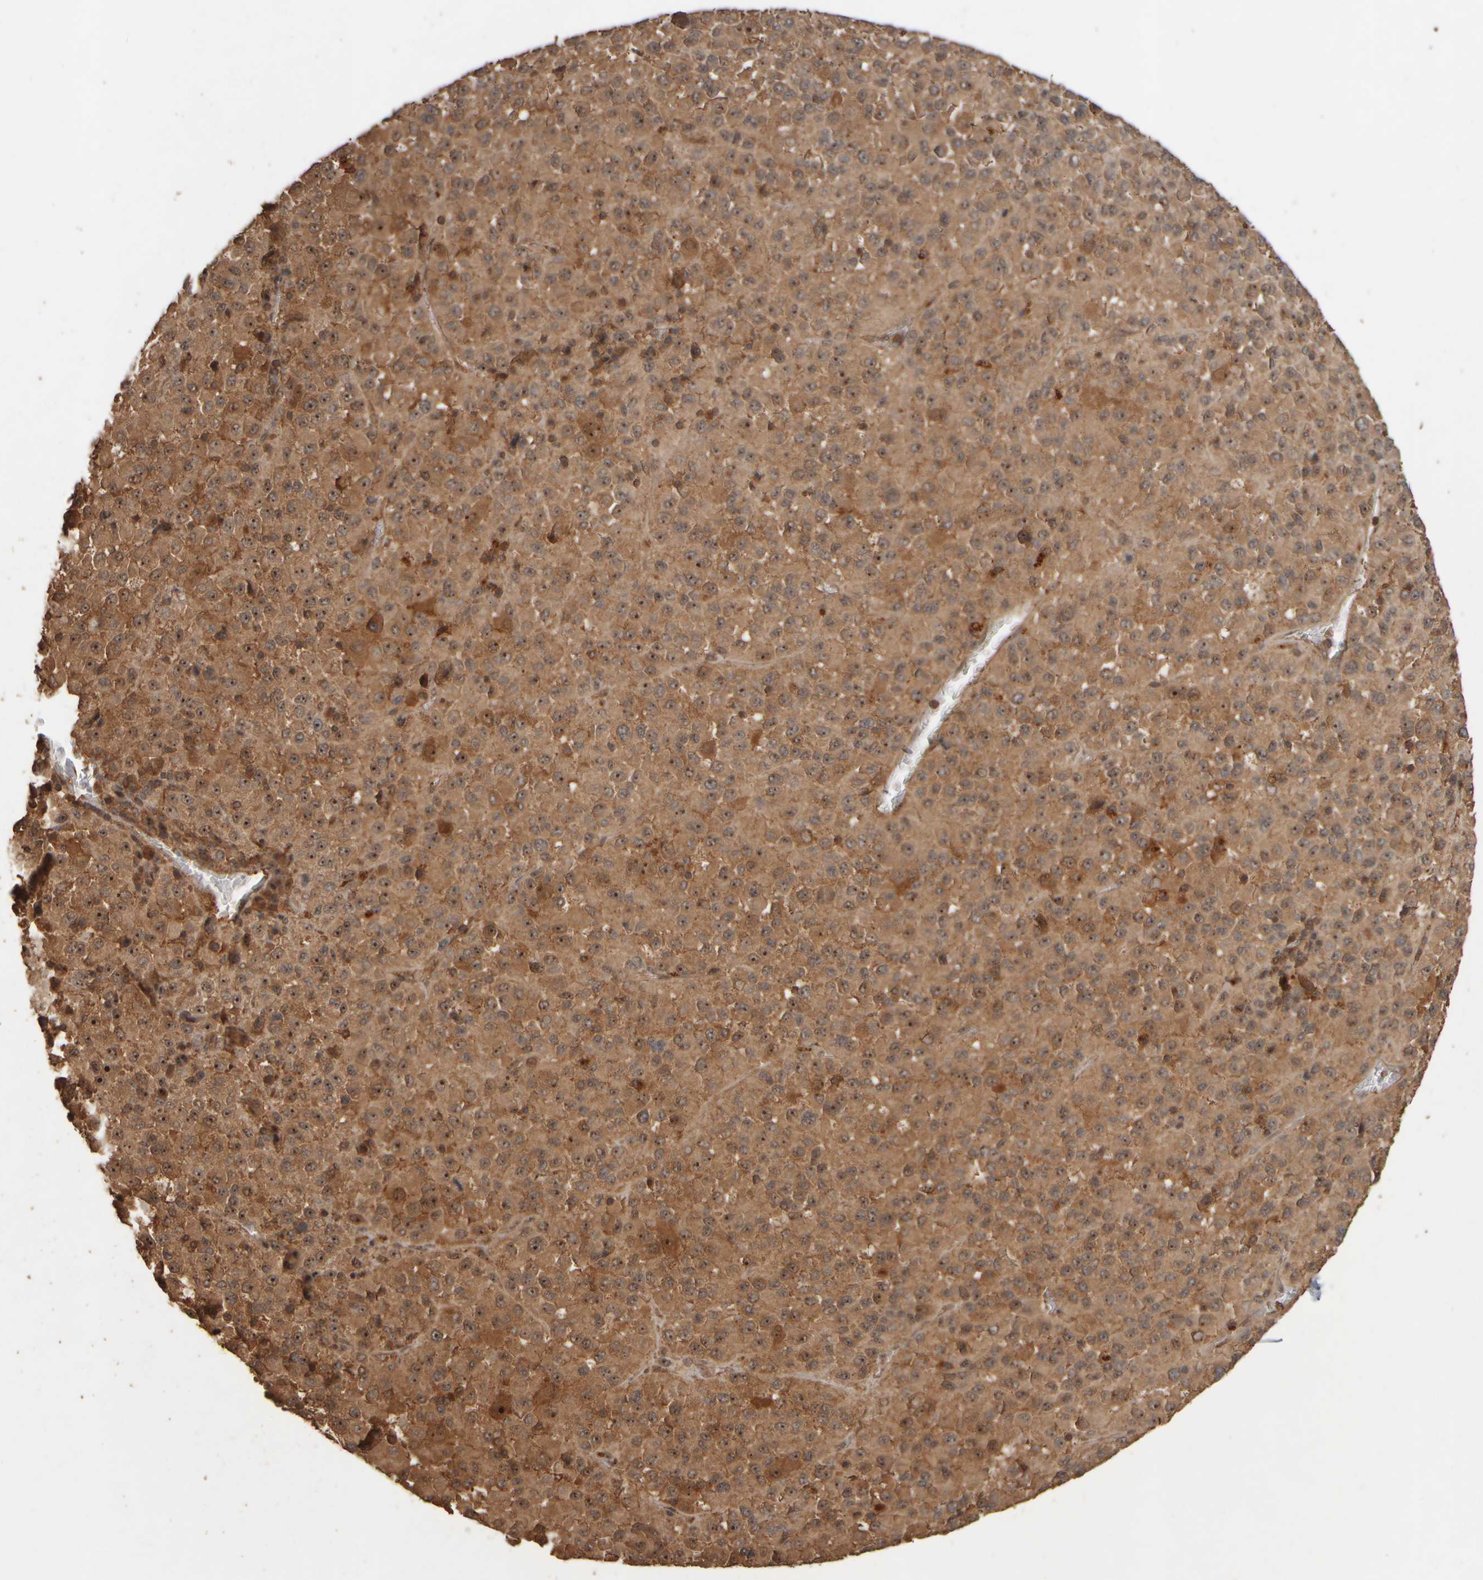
{"staining": {"intensity": "moderate", "quantity": ">75%", "location": "cytoplasmic/membranous,nuclear"}, "tissue": "melanoma", "cell_type": "Tumor cells", "image_type": "cancer", "snomed": [{"axis": "morphology", "description": "Malignant melanoma, Metastatic site"}, {"axis": "topography", "description": "Lung"}], "caption": "Protein analysis of malignant melanoma (metastatic site) tissue reveals moderate cytoplasmic/membranous and nuclear positivity in approximately >75% of tumor cells. Nuclei are stained in blue.", "gene": "SPHK1", "patient": {"sex": "male", "age": 64}}